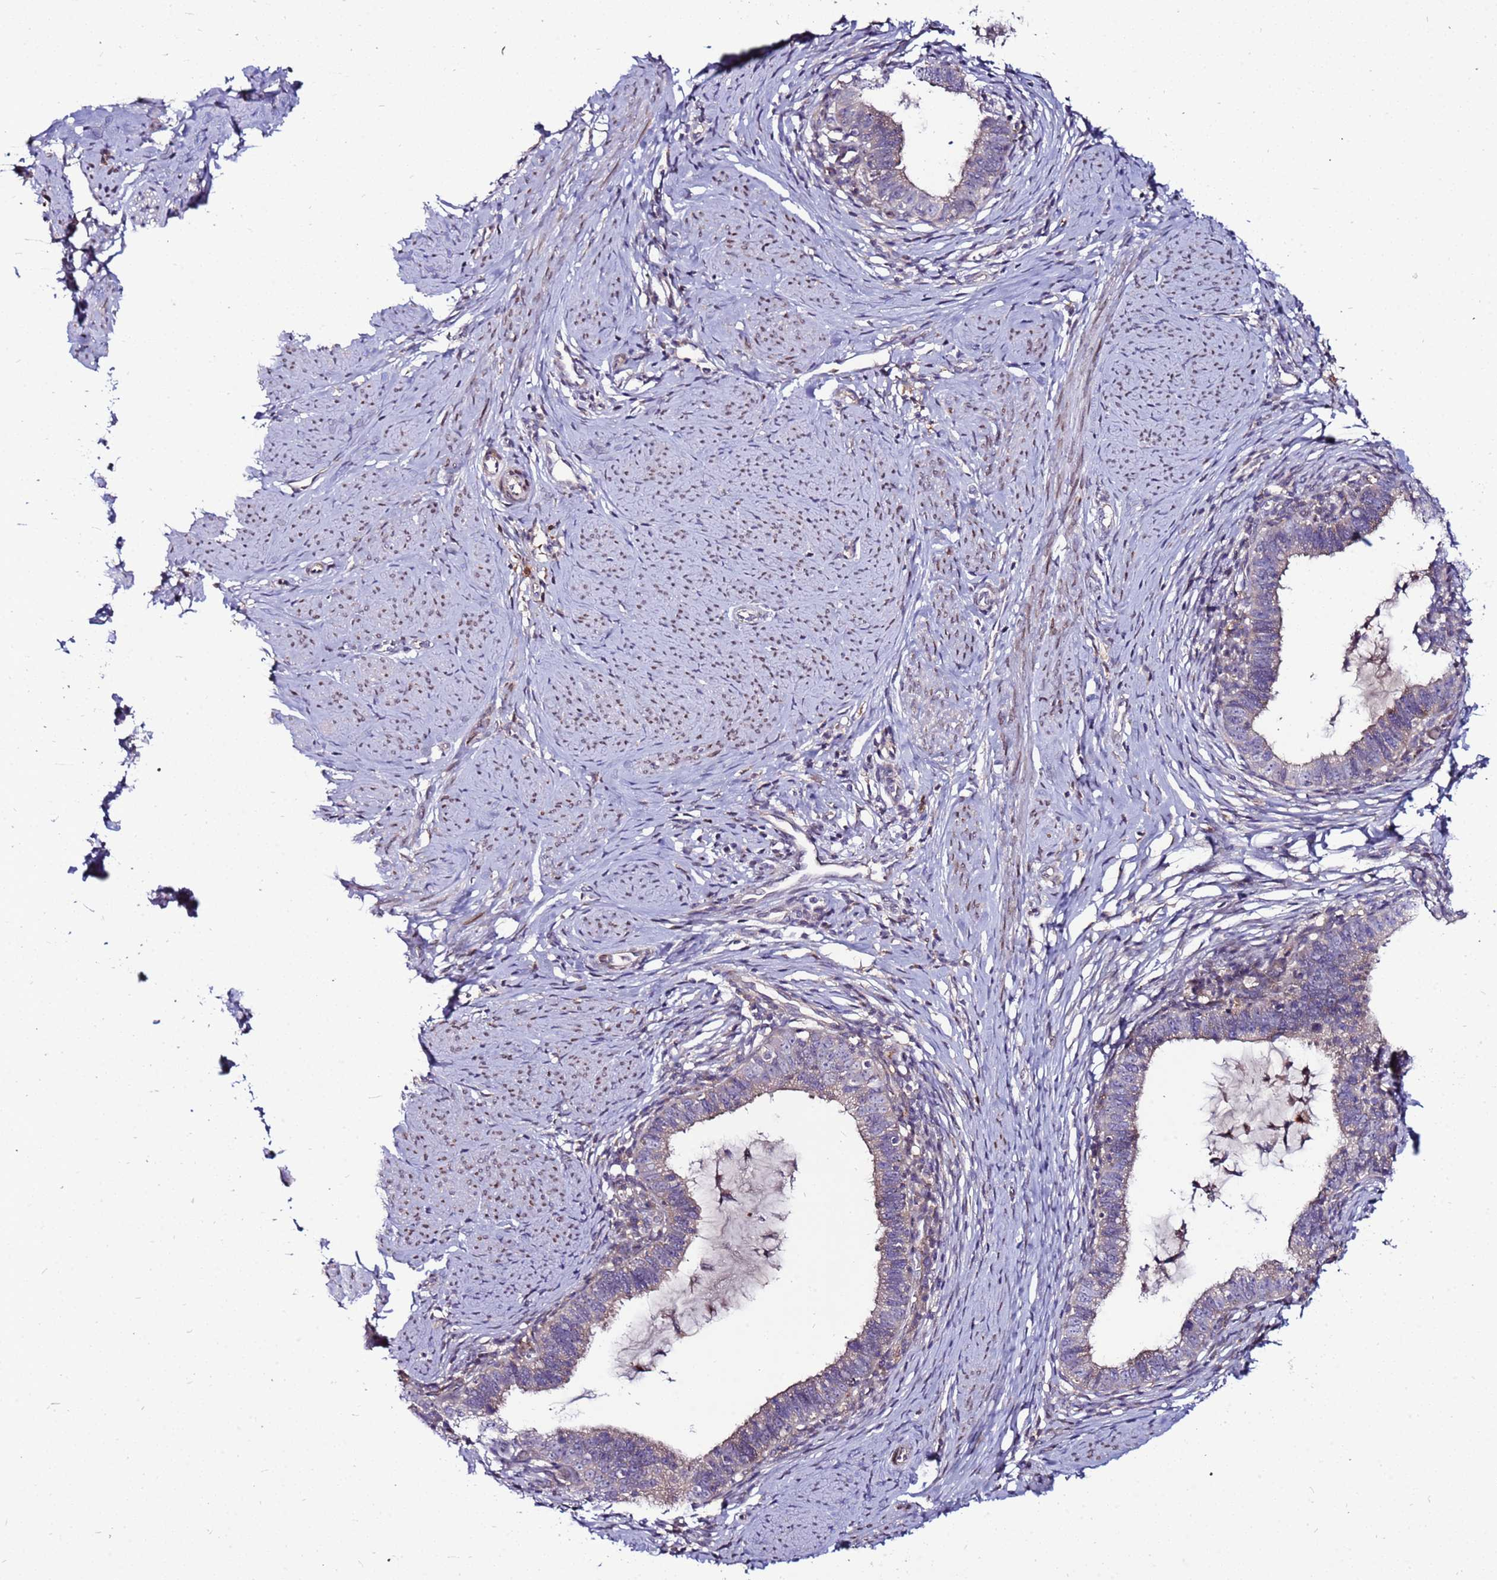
{"staining": {"intensity": "weak", "quantity": "<25%", "location": "cytoplasmic/membranous"}, "tissue": "cervical cancer", "cell_type": "Tumor cells", "image_type": "cancer", "snomed": [{"axis": "morphology", "description": "Adenocarcinoma, NOS"}, {"axis": "topography", "description": "Cervix"}], "caption": "This is an IHC photomicrograph of cervical adenocarcinoma. There is no positivity in tumor cells.", "gene": "CCDC71", "patient": {"sex": "female", "age": 36}}